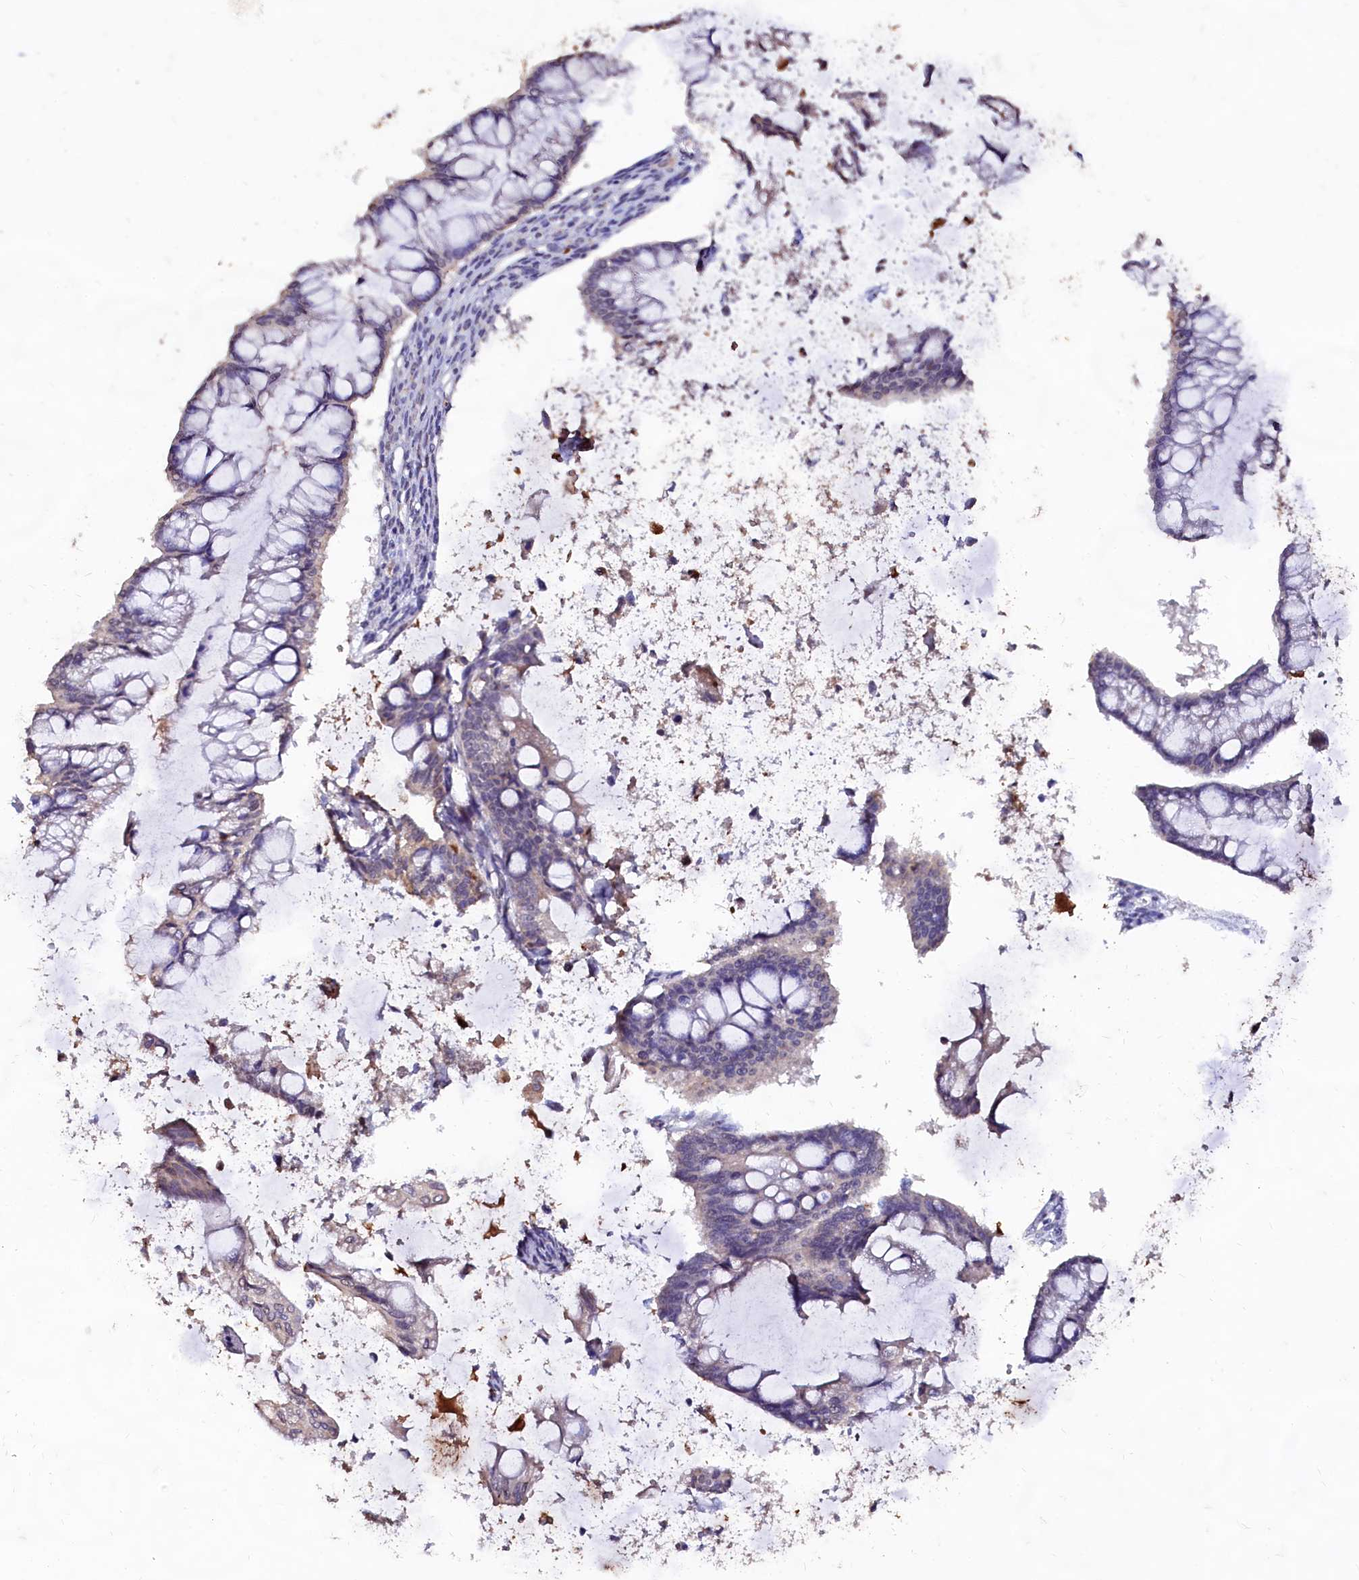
{"staining": {"intensity": "negative", "quantity": "none", "location": "none"}, "tissue": "ovarian cancer", "cell_type": "Tumor cells", "image_type": "cancer", "snomed": [{"axis": "morphology", "description": "Cystadenocarcinoma, mucinous, NOS"}, {"axis": "topography", "description": "Ovary"}], "caption": "There is no significant positivity in tumor cells of ovarian cancer.", "gene": "CSTPP1", "patient": {"sex": "female", "age": 73}}